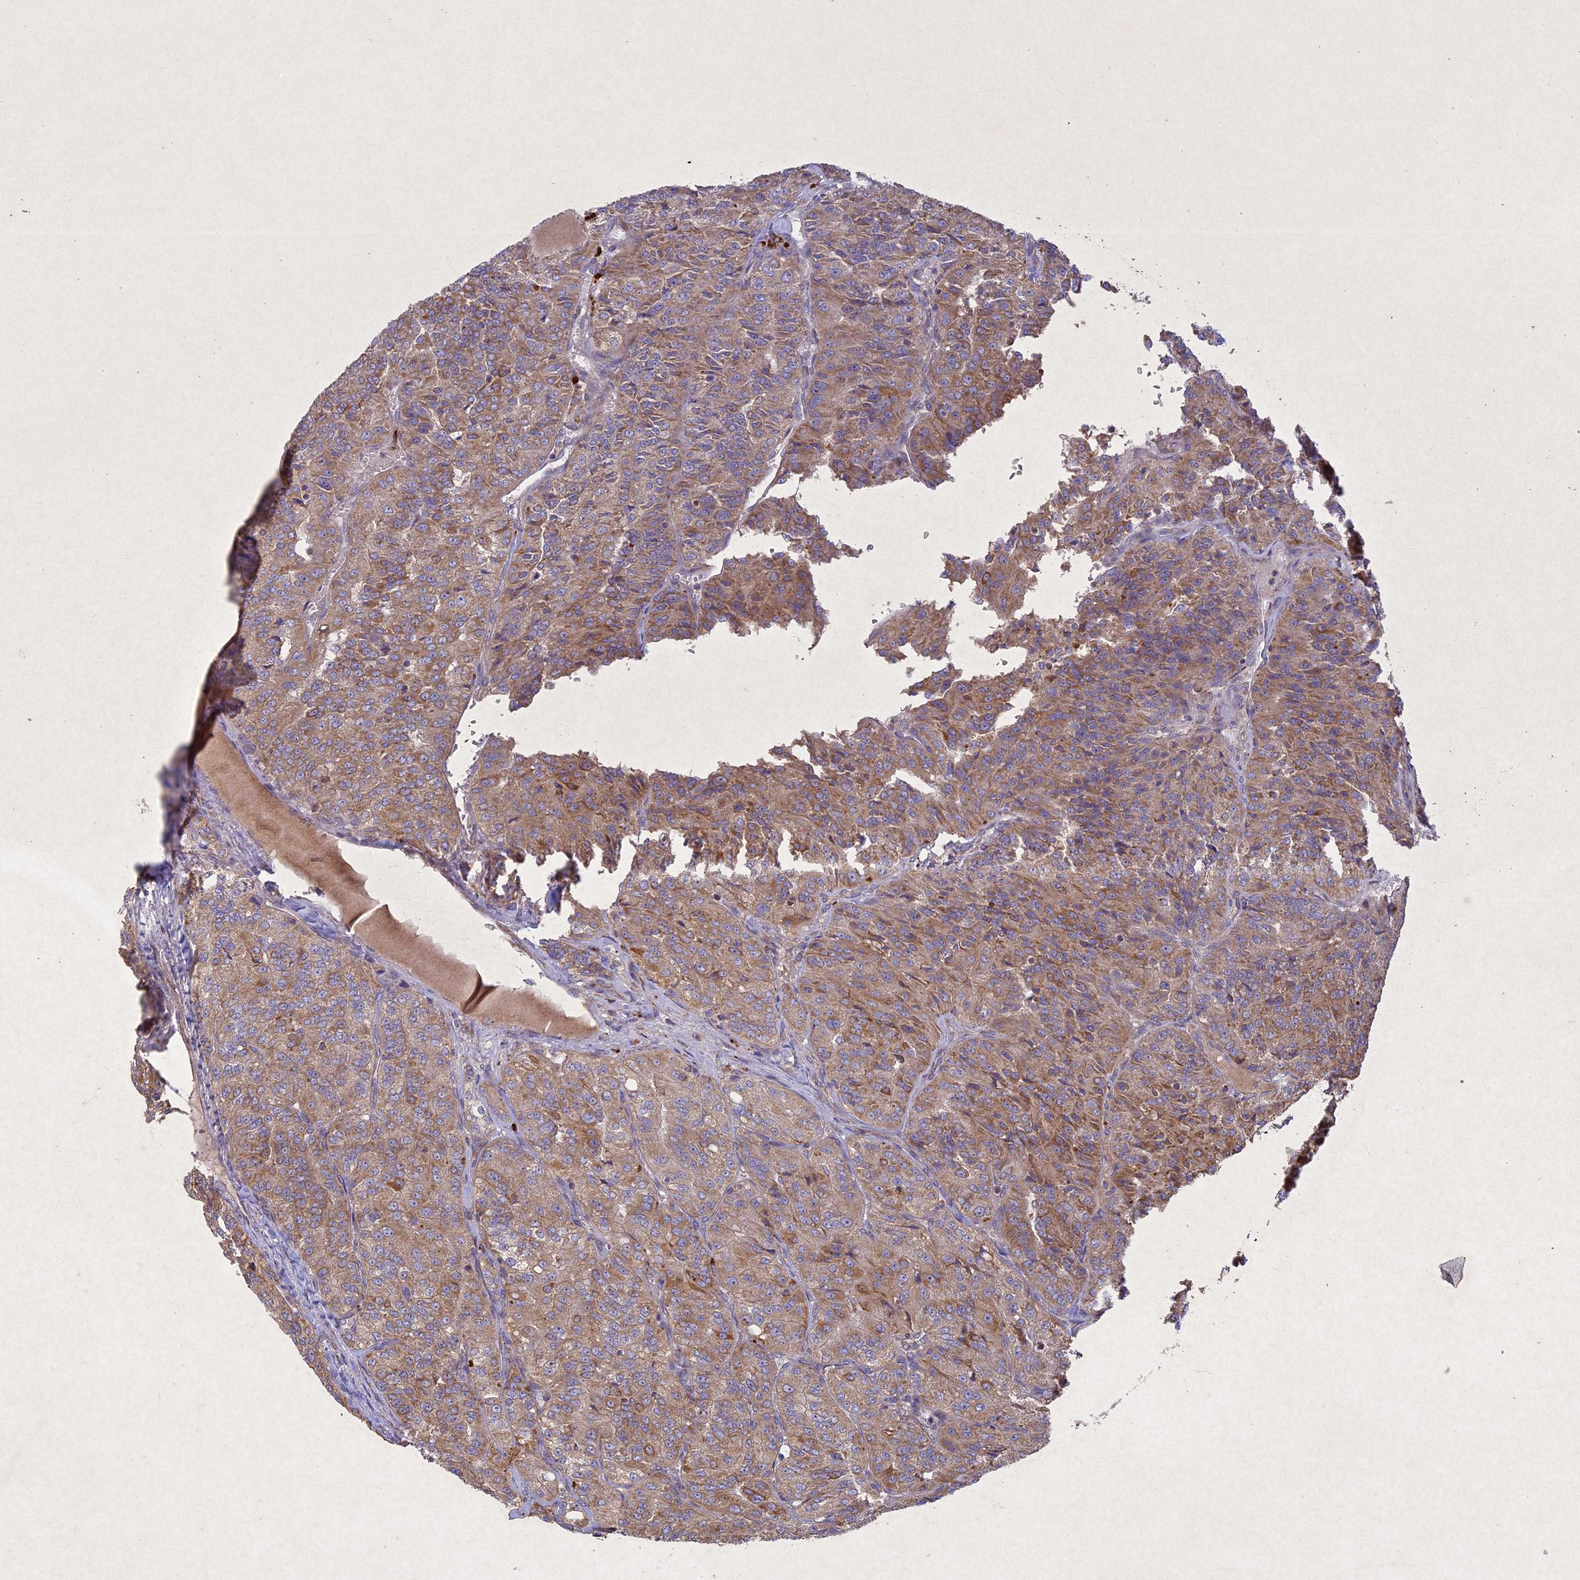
{"staining": {"intensity": "moderate", "quantity": ">75%", "location": "cytoplasmic/membranous"}, "tissue": "renal cancer", "cell_type": "Tumor cells", "image_type": "cancer", "snomed": [{"axis": "morphology", "description": "Adenocarcinoma, NOS"}, {"axis": "topography", "description": "Kidney"}], "caption": "Human renal adenocarcinoma stained with a protein marker reveals moderate staining in tumor cells.", "gene": "CIAO2B", "patient": {"sex": "female", "age": 63}}